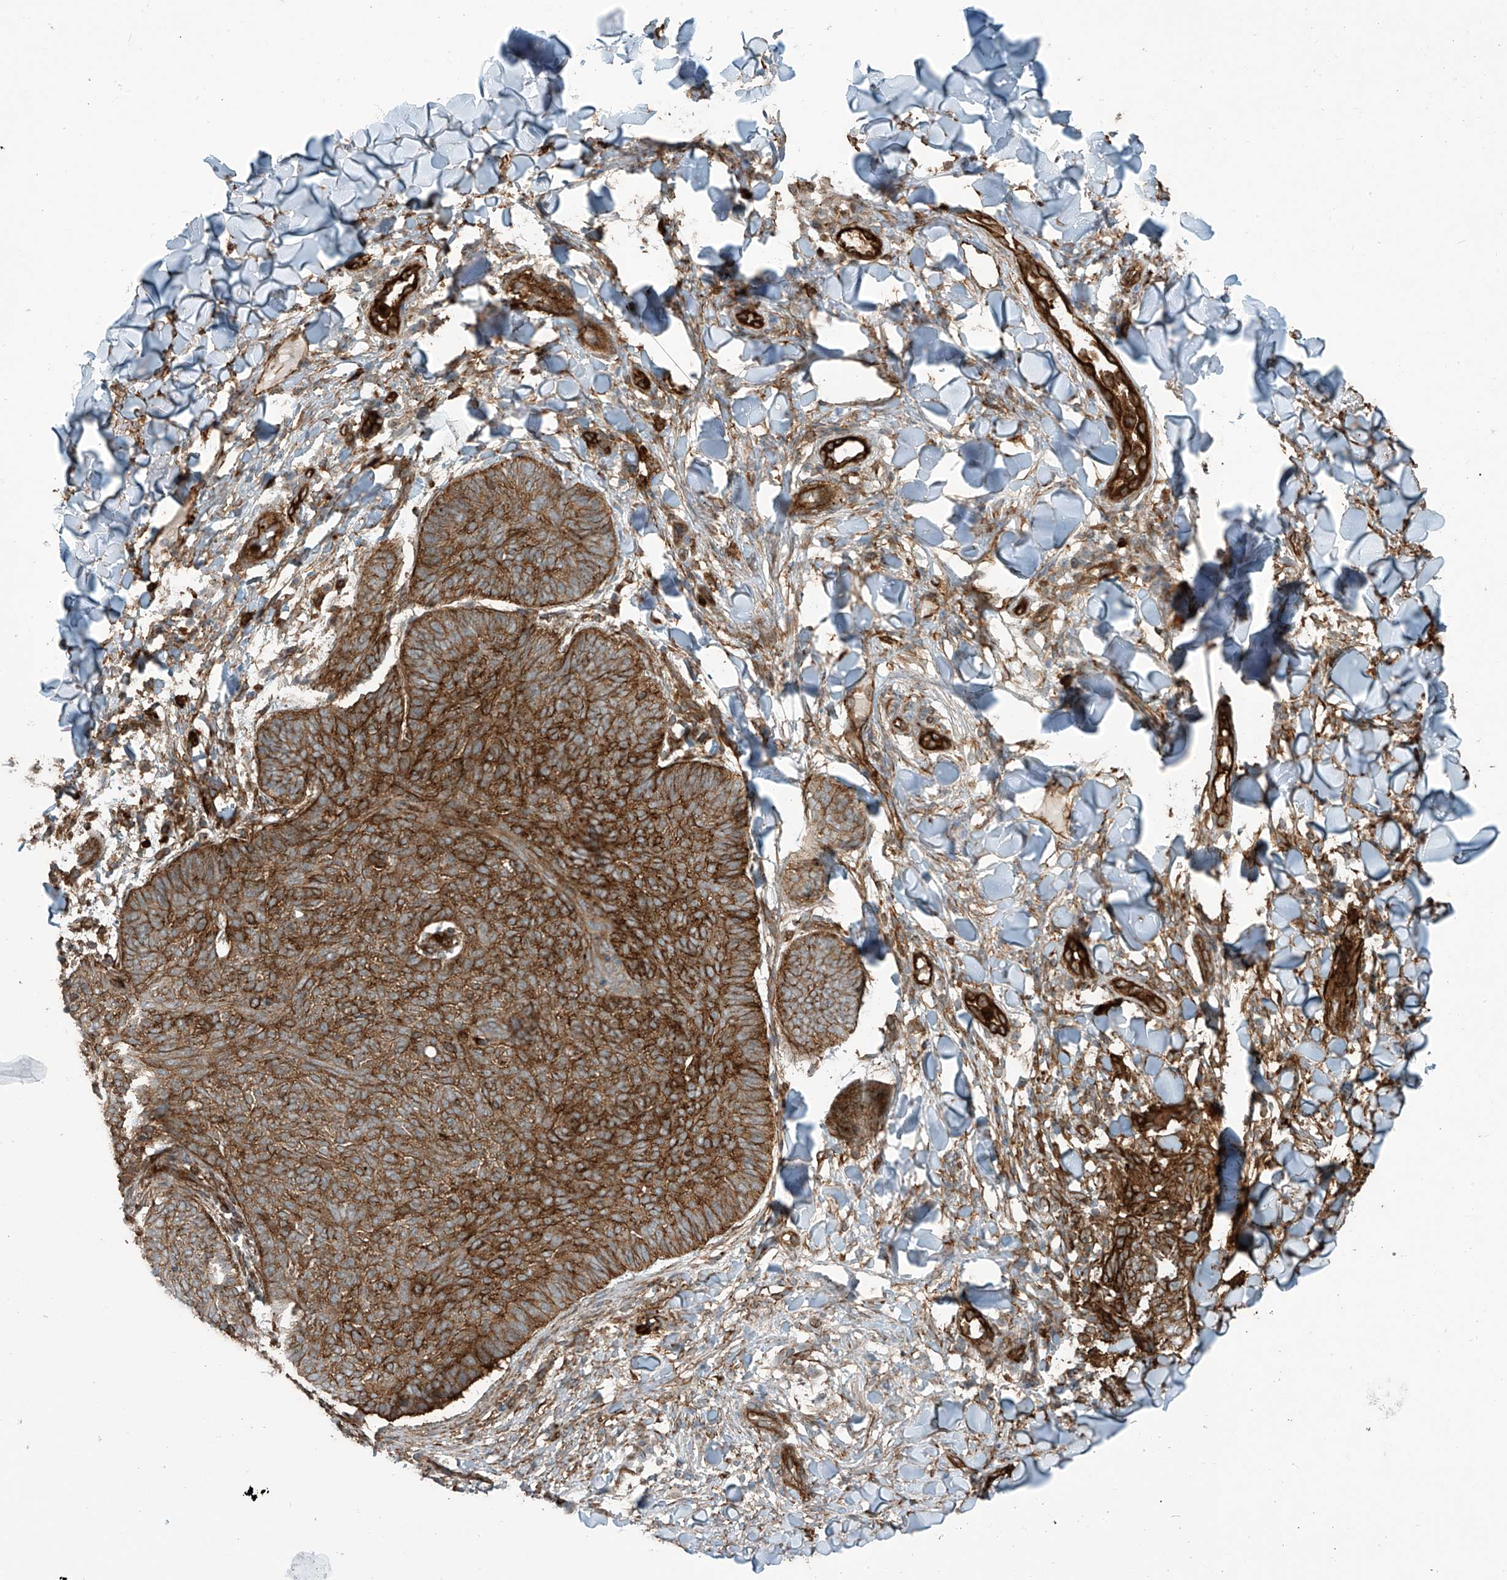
{"staining": {"intensity": "strong", "quantity": ">75%", "location": "cytoplasmic/membranous"}, "tissue": "skin cancer", "cell_type": "Tumor cells", "image_type": "cancer", "snomed": [{"axis": "morphology", "description": "Normal tissue, NOS"}, {"axis": "morphology", "description": "Basal cell carcinoma"}, {"axis": "topography", "description": "Skin"}], "caption": "A brown stain highlights strong cytoplasmic/membranous staining of a protein in human skin basal cell carcinoma tumor cells. (IHC, brightfield microscopy, high magnification).", "gene": "SLC9A2", "patient": {"sex": "male", "age": 50}}